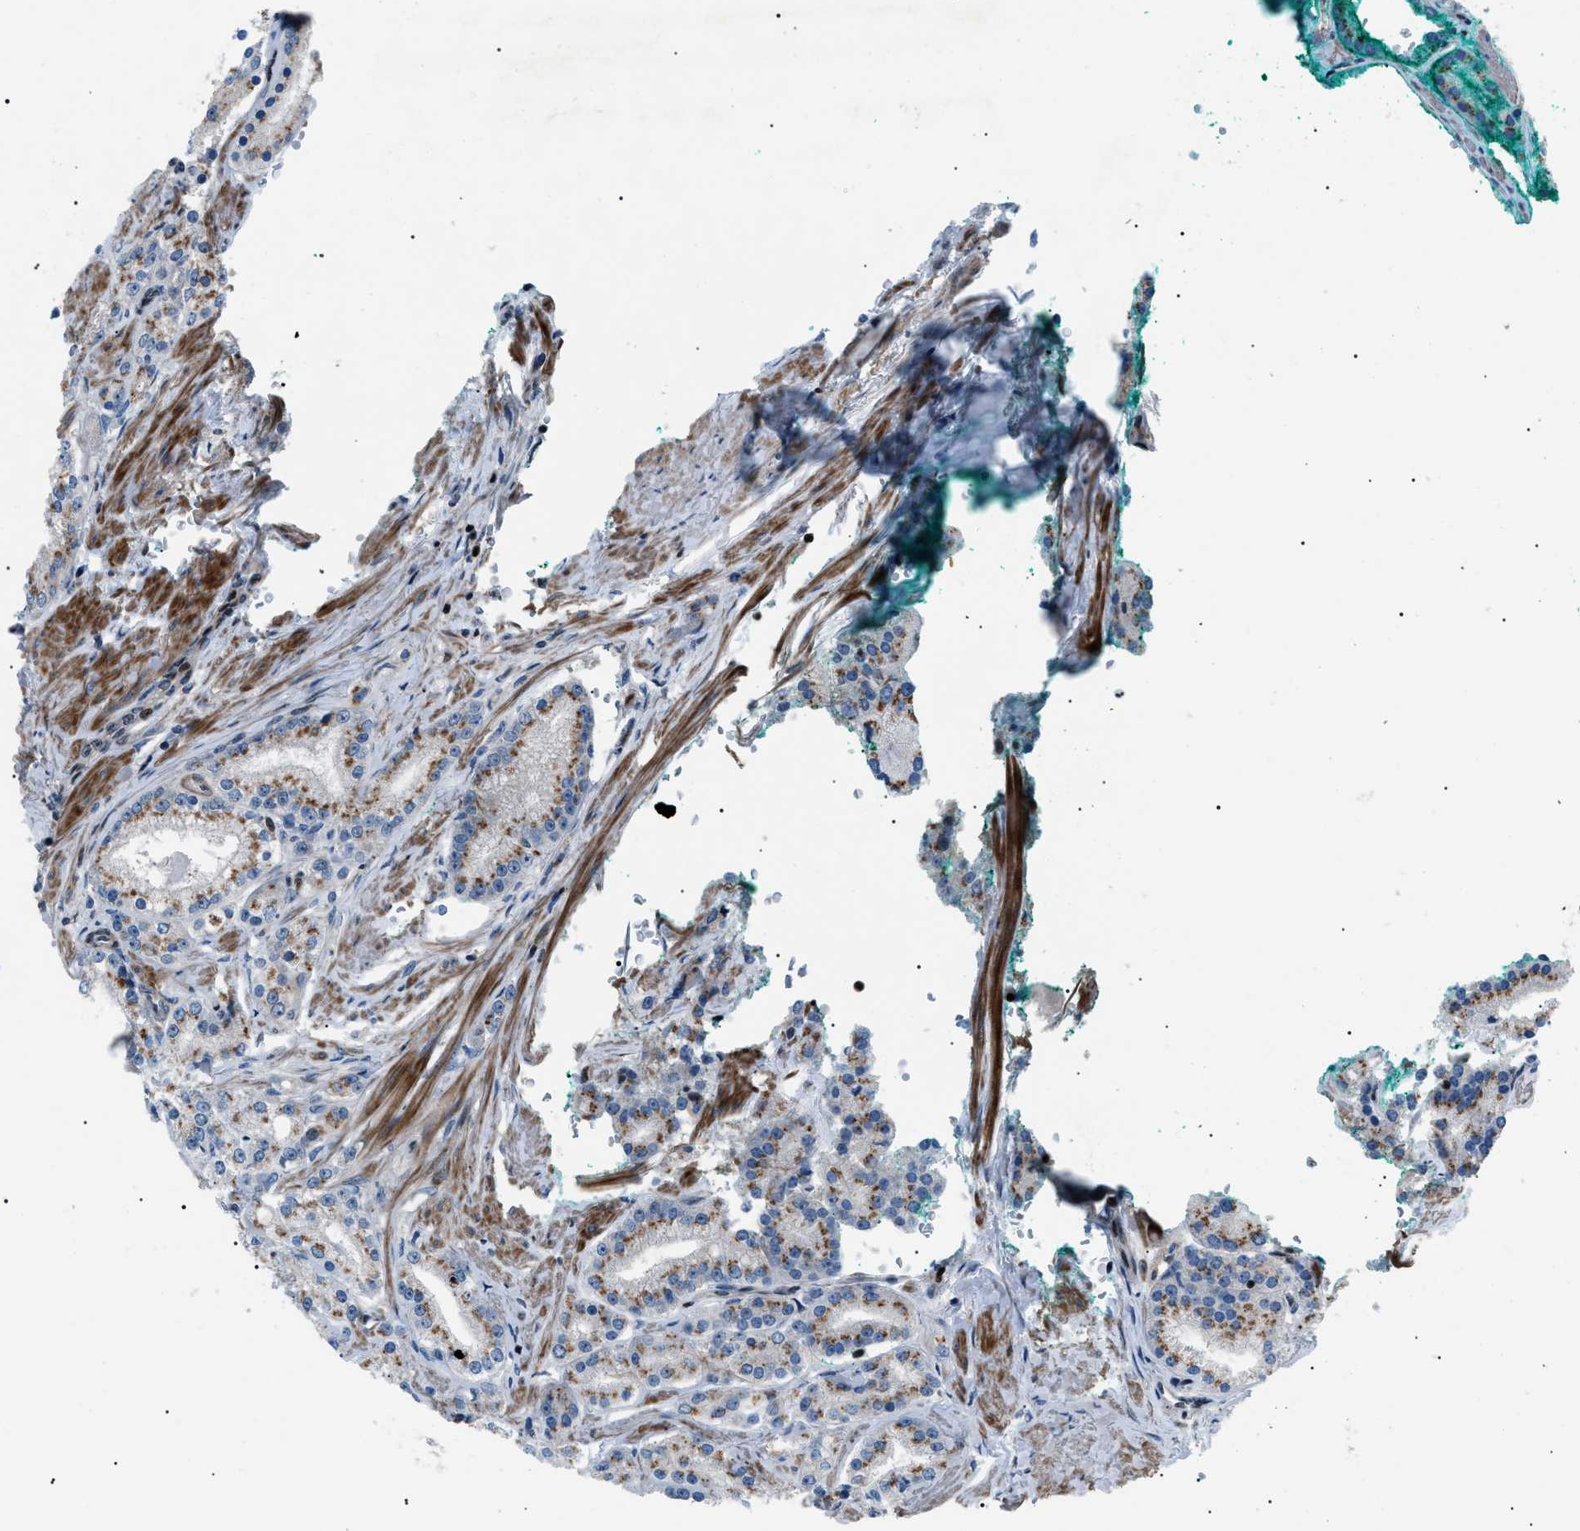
{"staining": {"intensity": "weak", "quantity": ">75%", "location": "cytoplasmic/membranous"}, "tissue": "prostate cancer", "cell_type": "Tumor cells", "image_type": "cancer", "snomed": [{"axis": "morphology", "description": "Adenocarcinoma, Low grade"}, {"axis": "topography", "description": "Prostate"}], "caption": "Human prostate adenocarcinoma (low-grade) stained for a protein (brown) shows weak cytoplasmic/membranous positive positivity in approximately >75% of tumor cells.", "gene": "PRKX", "patient": {"sex": "male", "age": 63}}